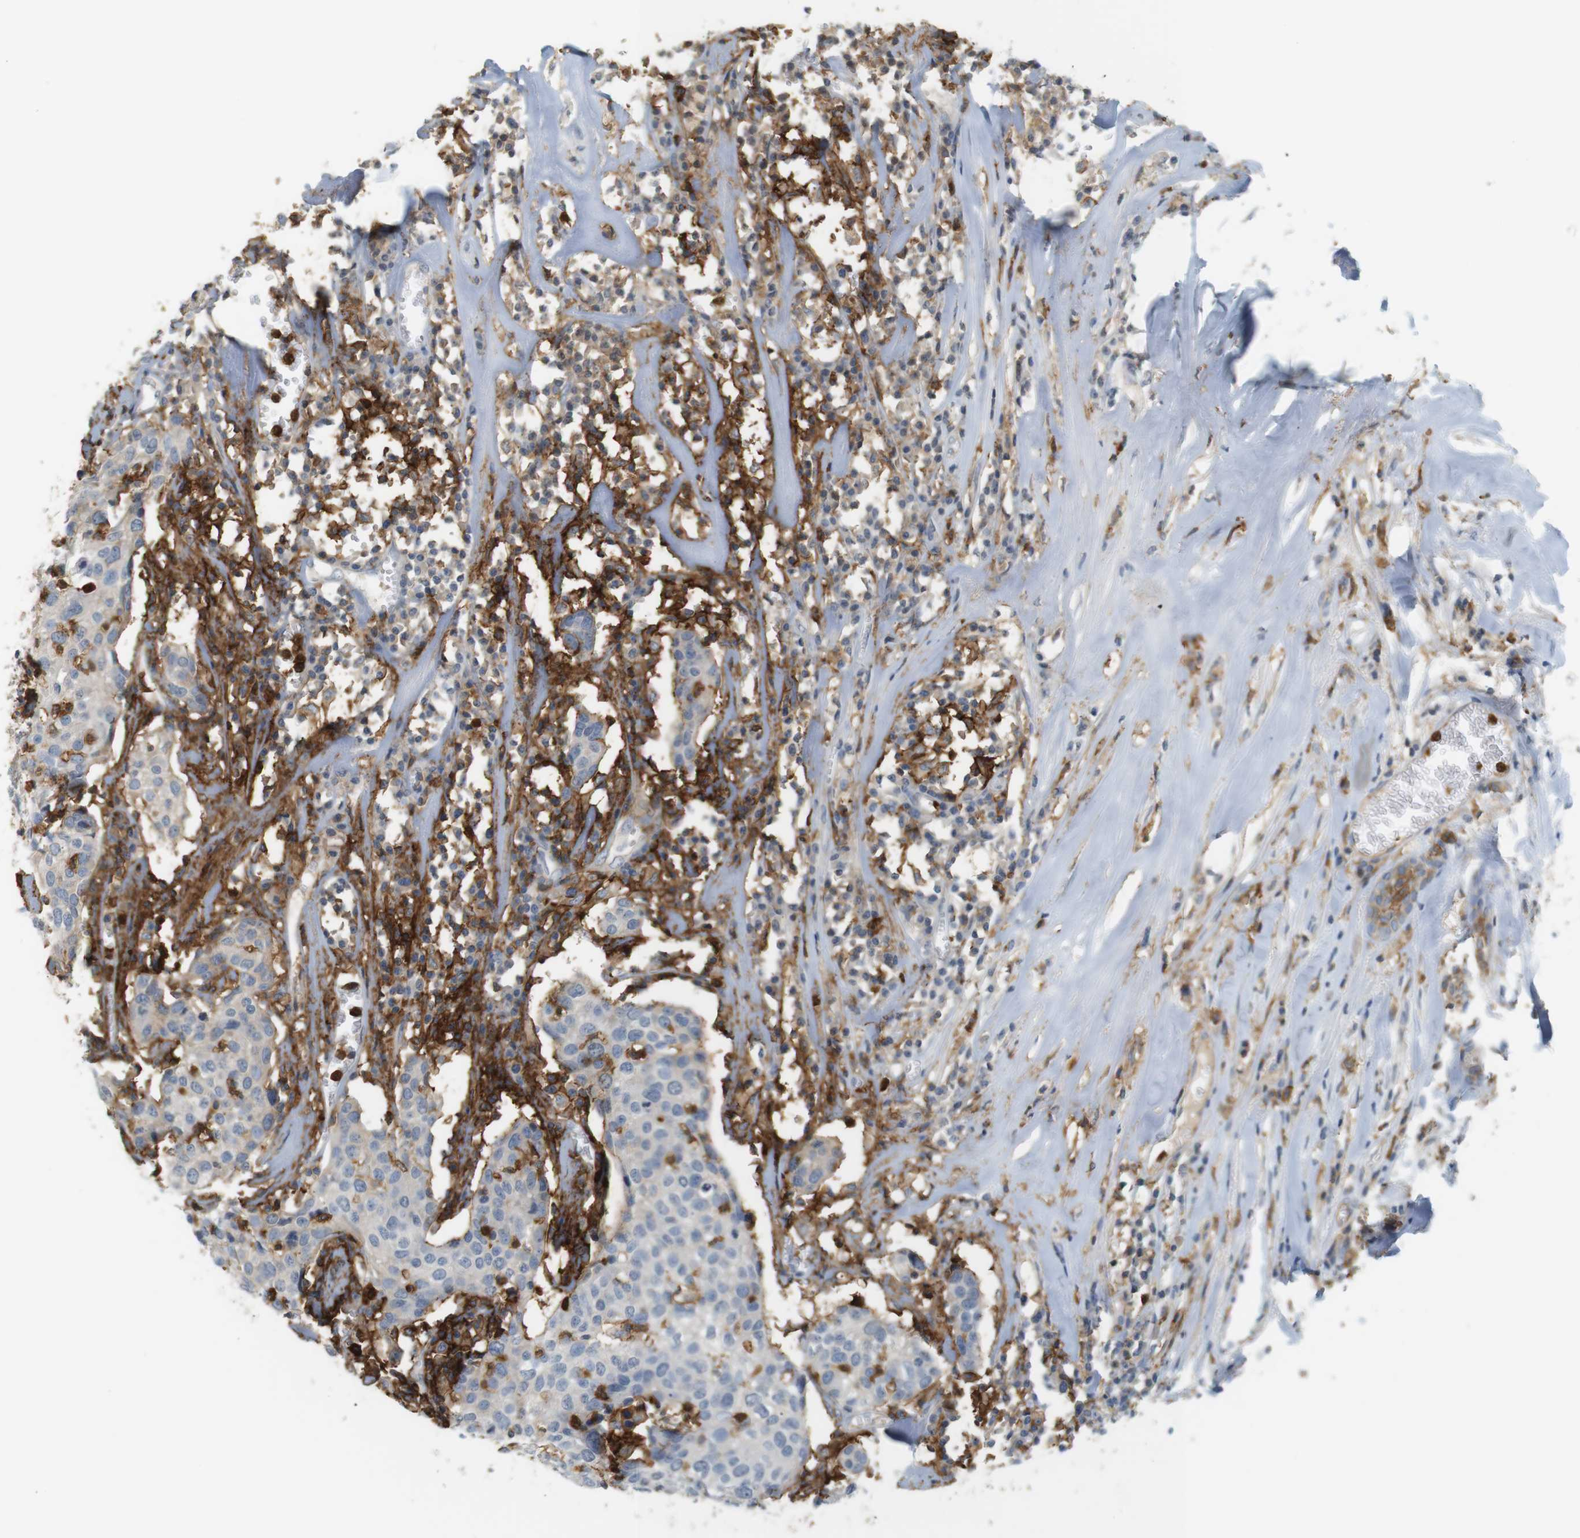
{"staining": {"intensity": "negative", "quantity": "none", "location": "none"}, "tissue": "head and neck cancer", "cell_type": "Tumor cells", "image_type": "cancer", "snomed": [{"axis": "morphology", "description": "Adenocarcinoma, NOS"}, {"axis": "topography", "description": "Salivary gland"}, {"axis": "topography", "description": "Head-Neck"}], "caption": "Immunohistochemistry (IHC) micrograph of head and neck adenocarcinoma stained for a protein (brown), which shows no staining in tumor cells.", "gene": "SIRPA", "patient": {"sex": "female", "age": 65}}